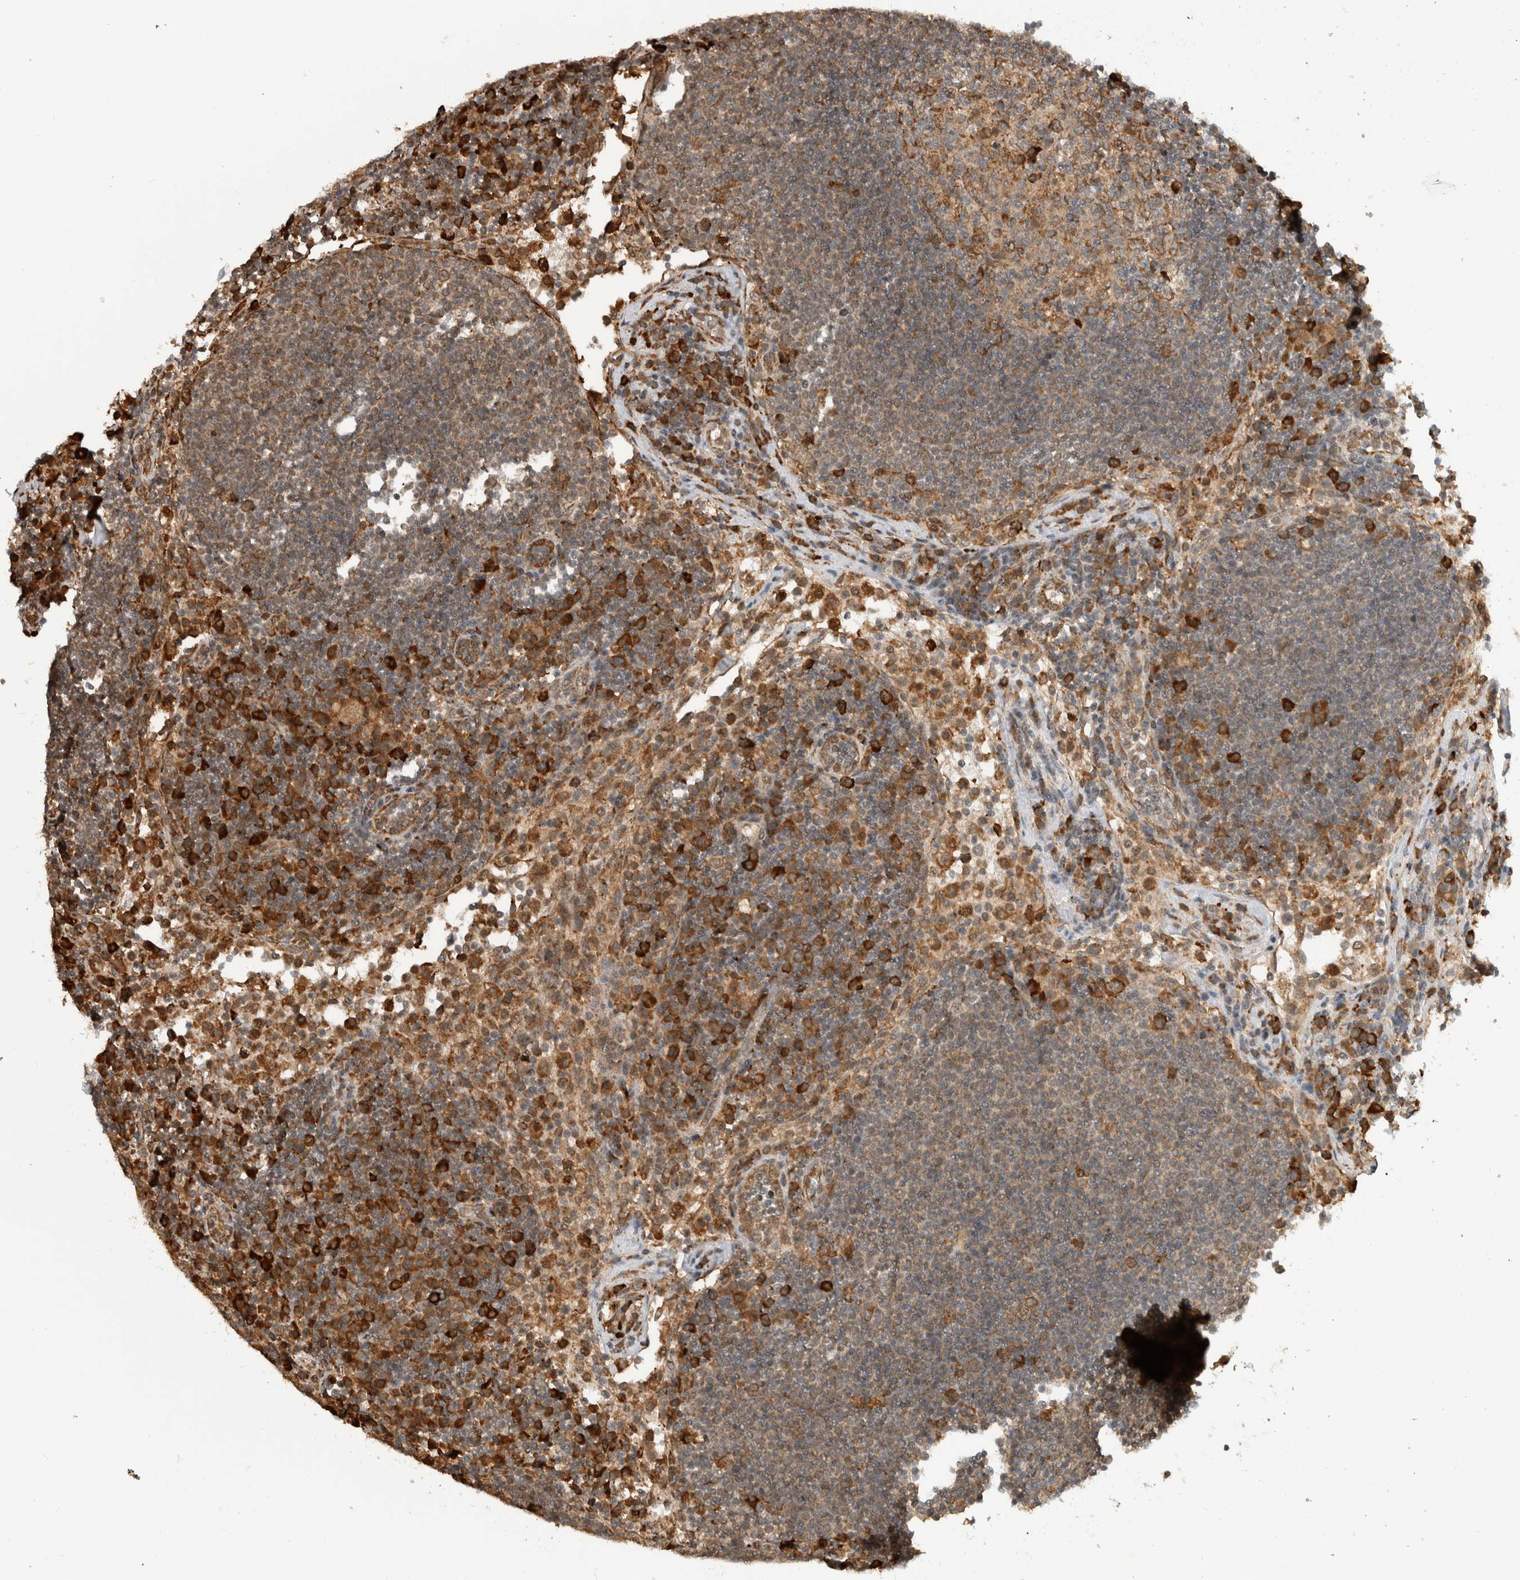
{"staining": {"intensity": "moderate", "quantity": "25%-75%", "location": "cytoplasmic/membranous"}, "tissue": "lymph node", "cell_type": "Germinal center cells", "image_type": "normal", "snomed": [{"axis": "morphology", "description": "Normal tissue, NOS"}, {"axis": "topography", "description": "Lymph node"}], "caption": "The photomicrograph reveals staining of normal lymph node, revealing moderate cytoplasmic/membranous protein positivity (brown color) within germinal center cells. The staining was performed using DAB (3,3'-diaminobenzidine), with brown indicating positive protein expression. Nuclei are stained blue with hematoxylin.", "gene": "MS4A7", "patient": {"sex": "female", "age": 53}}